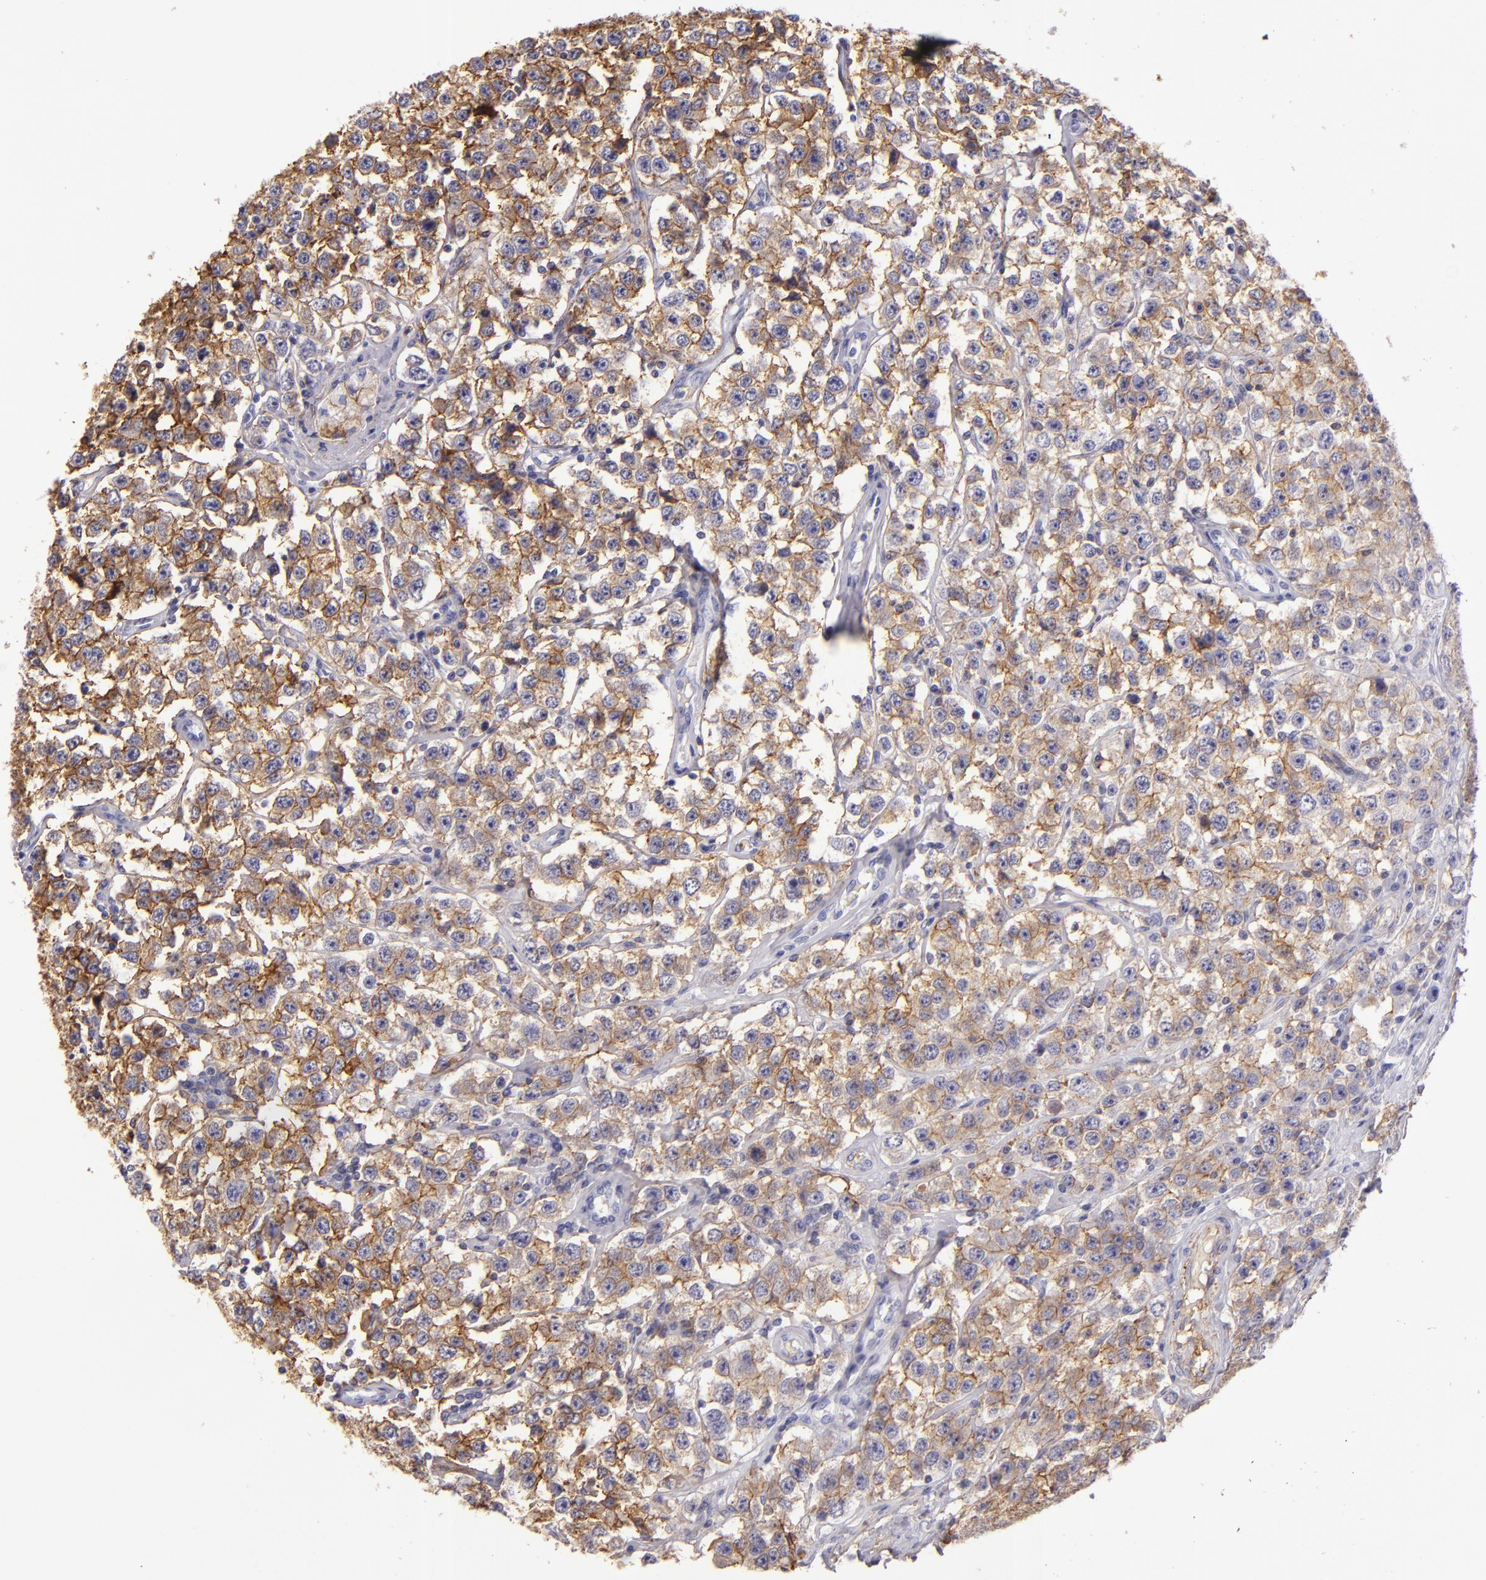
{"staining": {"intensity": "moderate", "quantity": ">75%", "location": "cytoplasmic/membranous"}, "tissue": "testis cancer", "cell_type": "Tumor cells", "image_type": "cancer", "snomed": [{"axis": "morphology", "description": "Seminoma, NOS"}, {"axis": "topography", "description": "Testis"}], "caption": "Protein expression analysis of seminoma (testis) reveals moderate cytoplasmic/membranous staining in approximately >75% of tumor cells. (Stains: DAB in brown, nuclei in blue, Microscopy: brightfield microscopy at high magnification).", "gene": "CD9", "patient": {"sex": "male", "age": 52}}